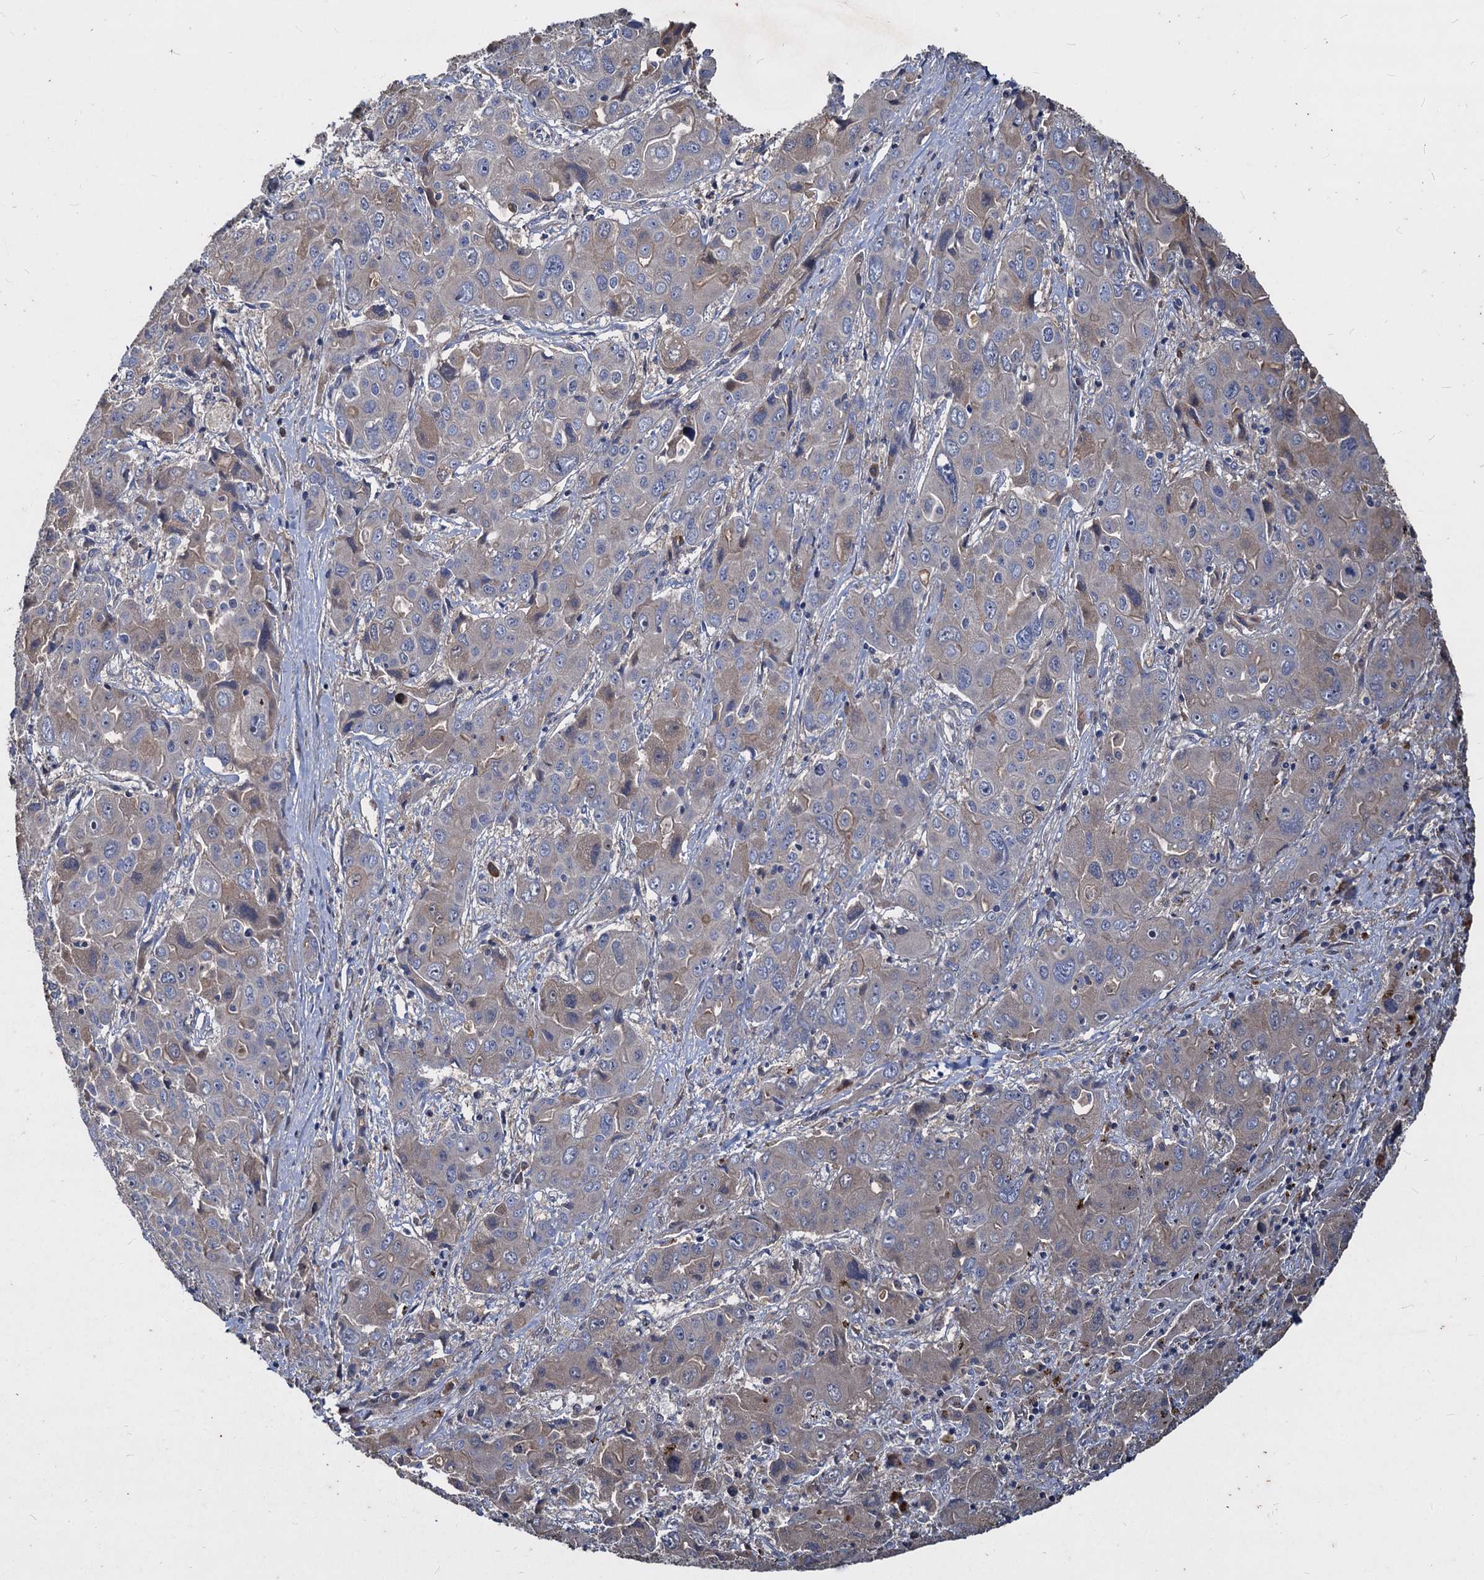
{"staining": {"intensity": "weak", "quantity": "<25%", "location": "cytoplasmic/membranous"}, "tissue": "liver cancer", "cell_type": "Tumor cells", "image_type": "cancer", "snomed": [{"axis": "morphology", "description": "Cholangiocarcinoma"}, {"axis": "topography", "description": "Liver"}], "caption": "Histopathology image shows no protein staining in tumor cells of liver cholangiocarcinoma tissue.", "gene": "CCDC184", "patient": {"sex": "male", "age": 67}}